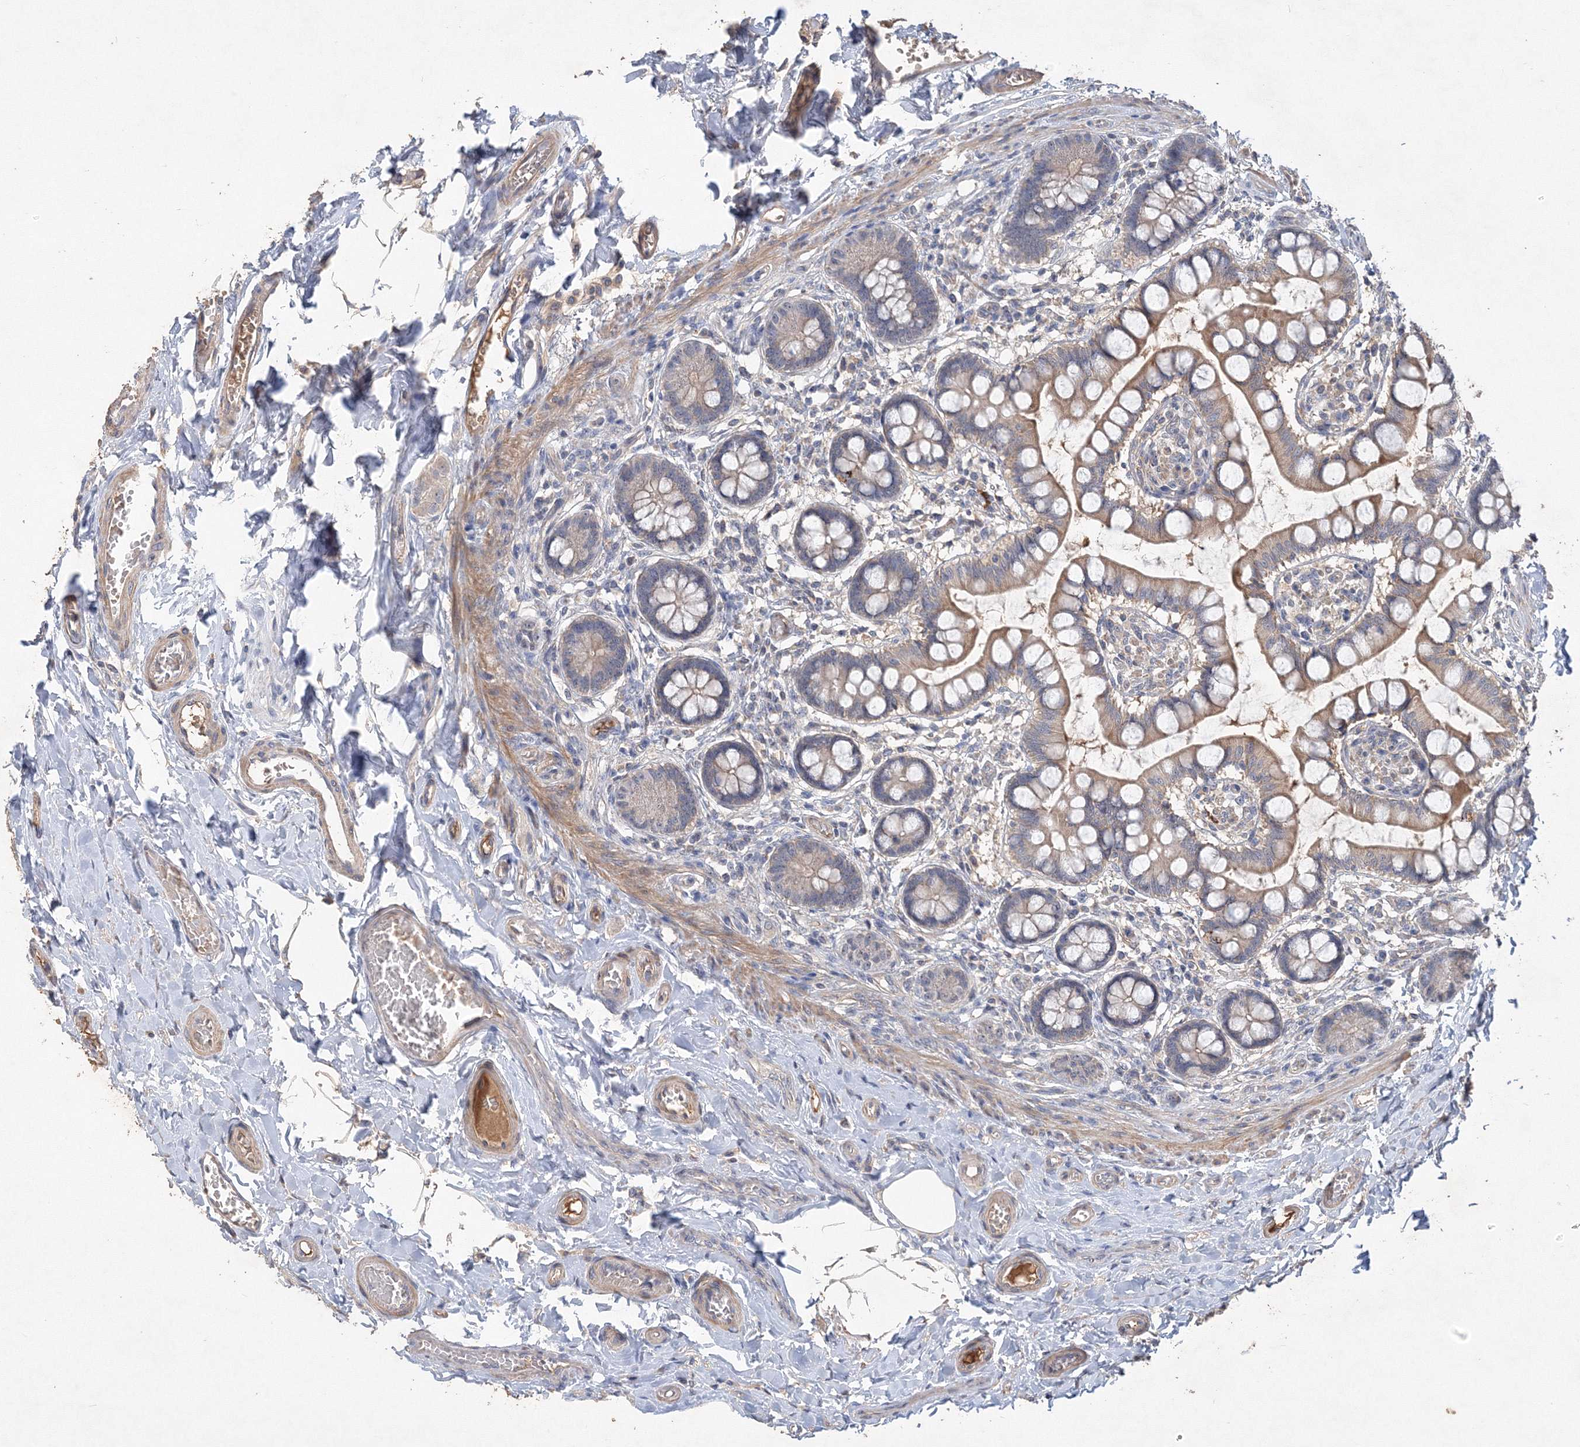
{"staining": {"intensity": "moderate", "quantity": ">75%", "location": "cytoplasmic/membranous"}, "tissue": "small intestine", "cell_type": "Glandular cells", "image_type": "normal", "snomed": [{"axis": "morphology", "description": "Normal tissue, NOS"}, {"axis": "topography", "description": "Small intestine"}], "caption": "Brown immunohistochemical staining in benign small intestine reveals moderate cytoplasmic/membranous staining in about >75% of glandular cells. (DAB IHC, brown staining for protein, blue staining for nuclei).", "gene": "GRINA", "patient": {"sex": "male", "age": 52}}